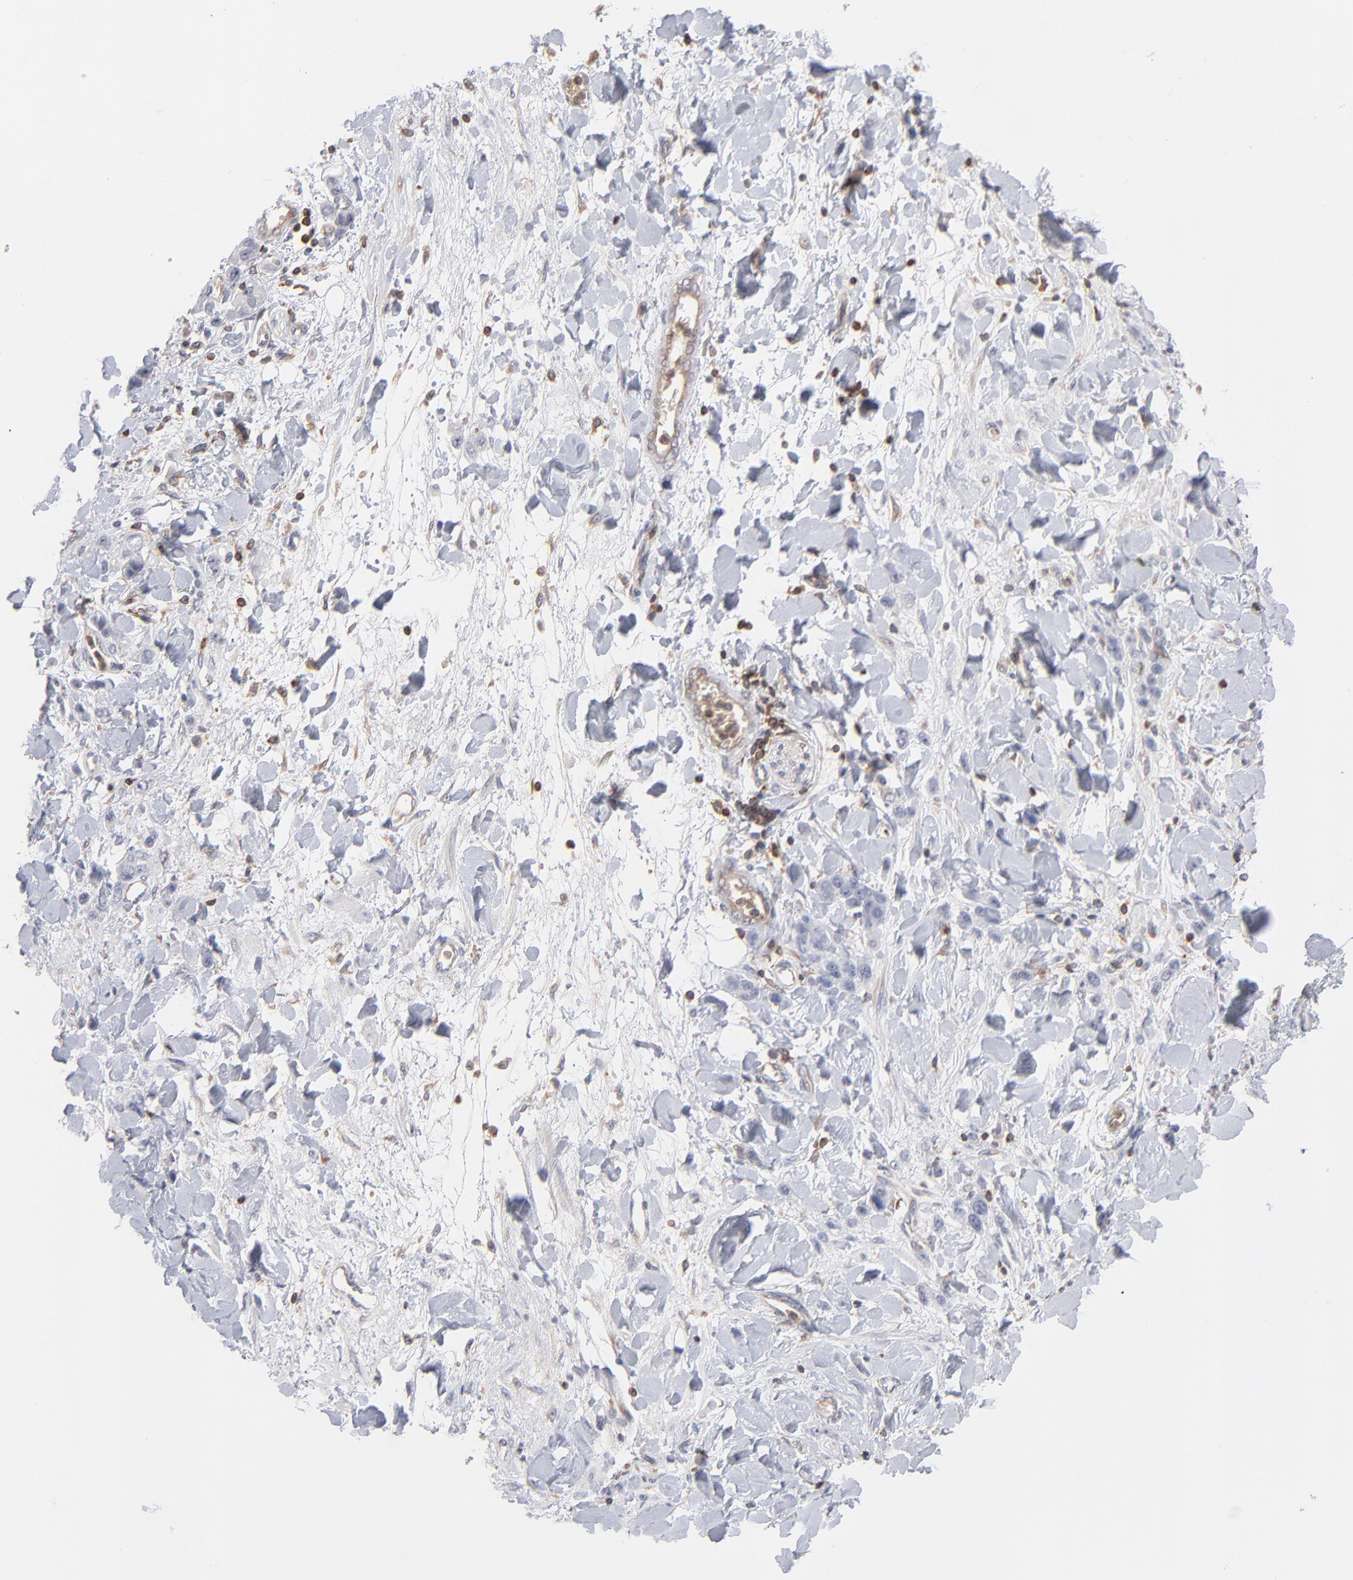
{"staining": {"intensity": "negative", "quantity": "none", "location": "none"}, "tissue": "stomach cancer", "cell_type": "Tumor cells", "image_type": "cancer", "snomed": [{"axis": "morphology", "description": "Normal tissue, NOS"}, {"axis": "morphology", "description": "Adenocarcinoma, NOS"}, {"axis": "topography", "description": "Stomach"}], "caption": "Tumor cells show no significant positivity in stomach adenocarcinoma.", "gene": "WIPF1", "patient": {"sex": "male", "age": 82}}